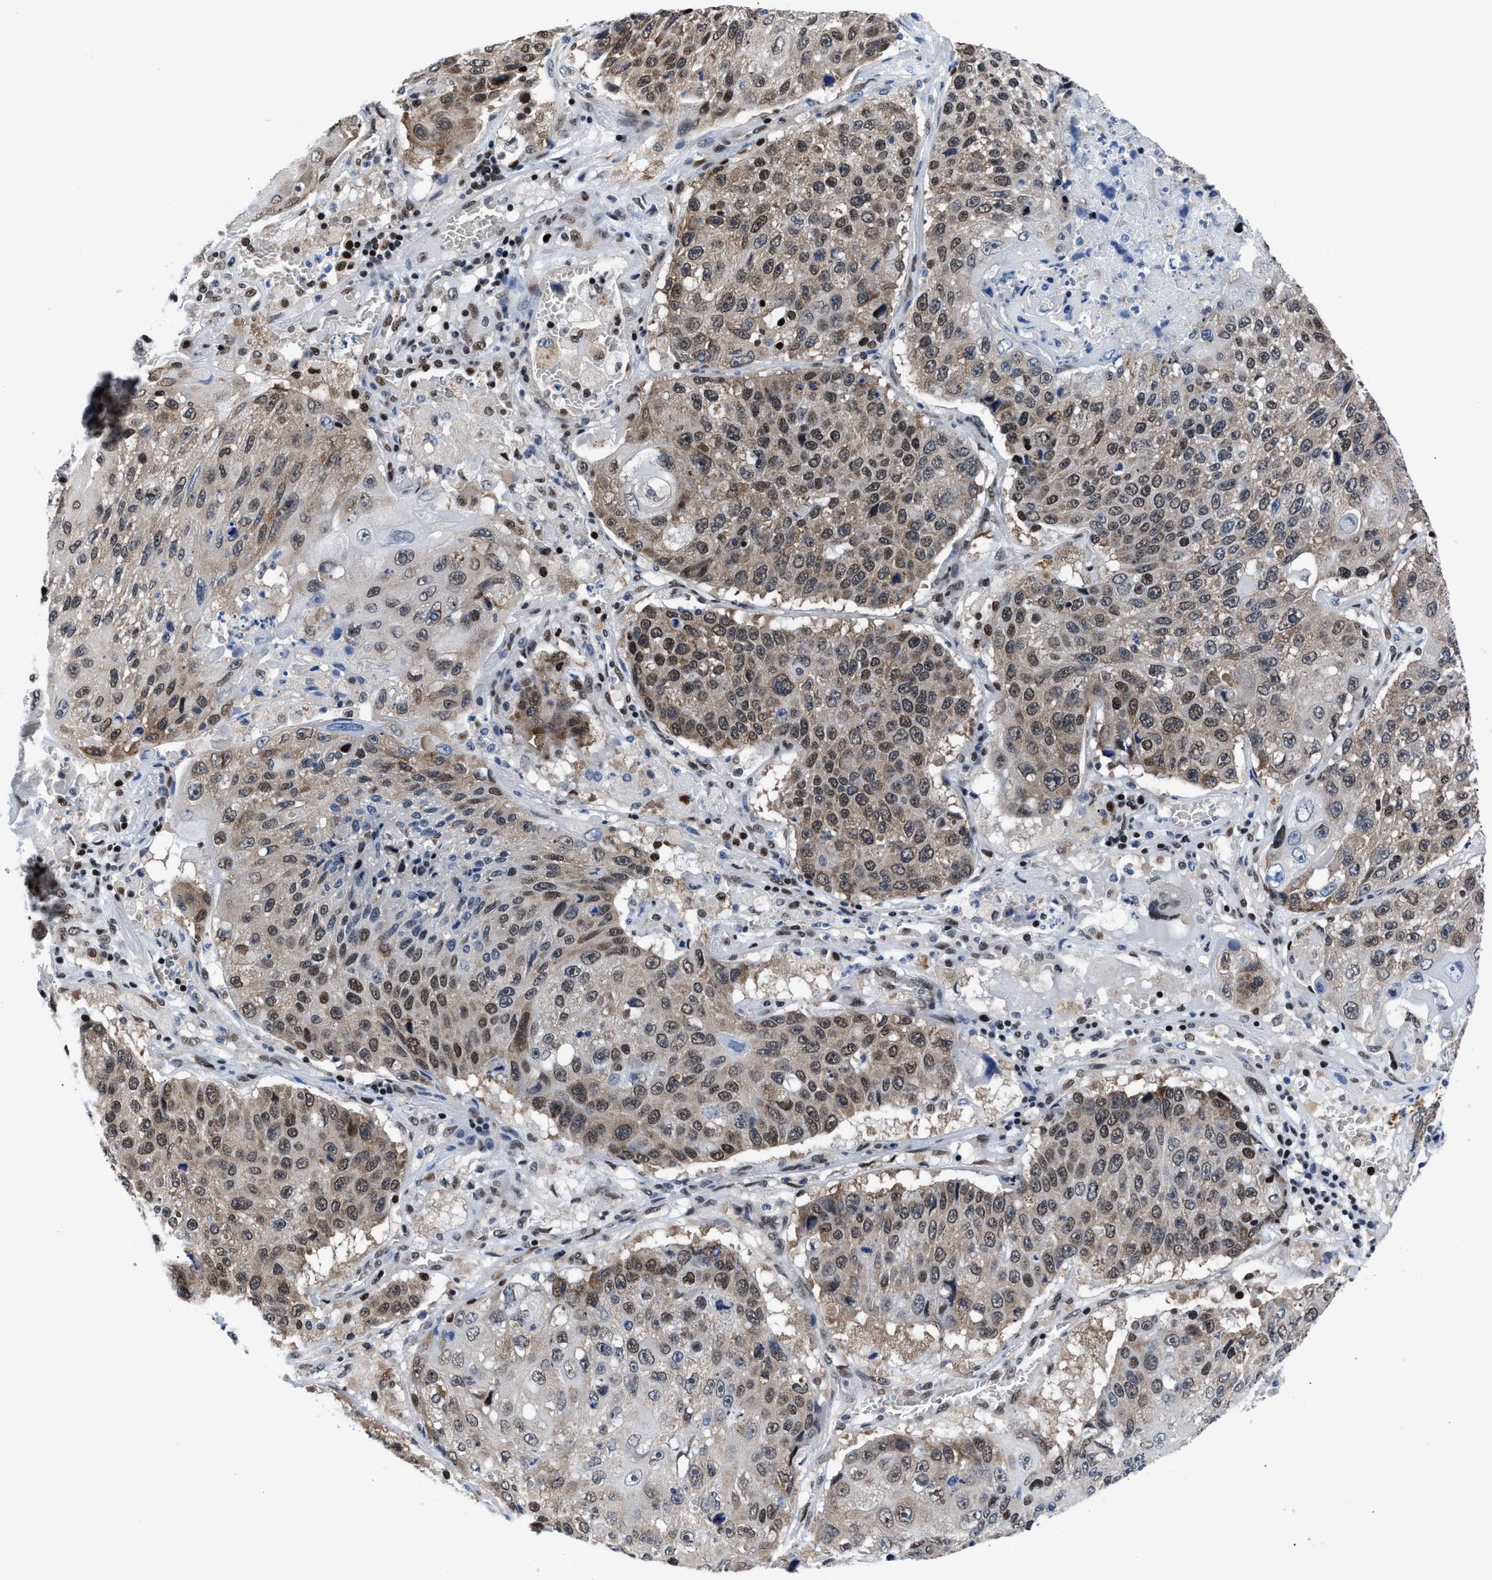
{"staining": {"intensity": "moderate", "quantity": ">75%", "location": "nuclear"}, "tissue": "lung cancer", "cell_type": "Tumor cells", "image_type": "cancer", "snomed": [{"axis": "morphology", "description": "Squamous cell carcinoma, NOS"}, {"axis": "topography", "description": "Lung"}], "caption": "The histopathology image exhibits staining of lung cancer, revealing moderate nuclear protein expression (brown color) within tumor cells.", "gene": "WDR81", "patient": {"sex": "male", "age": 61}}